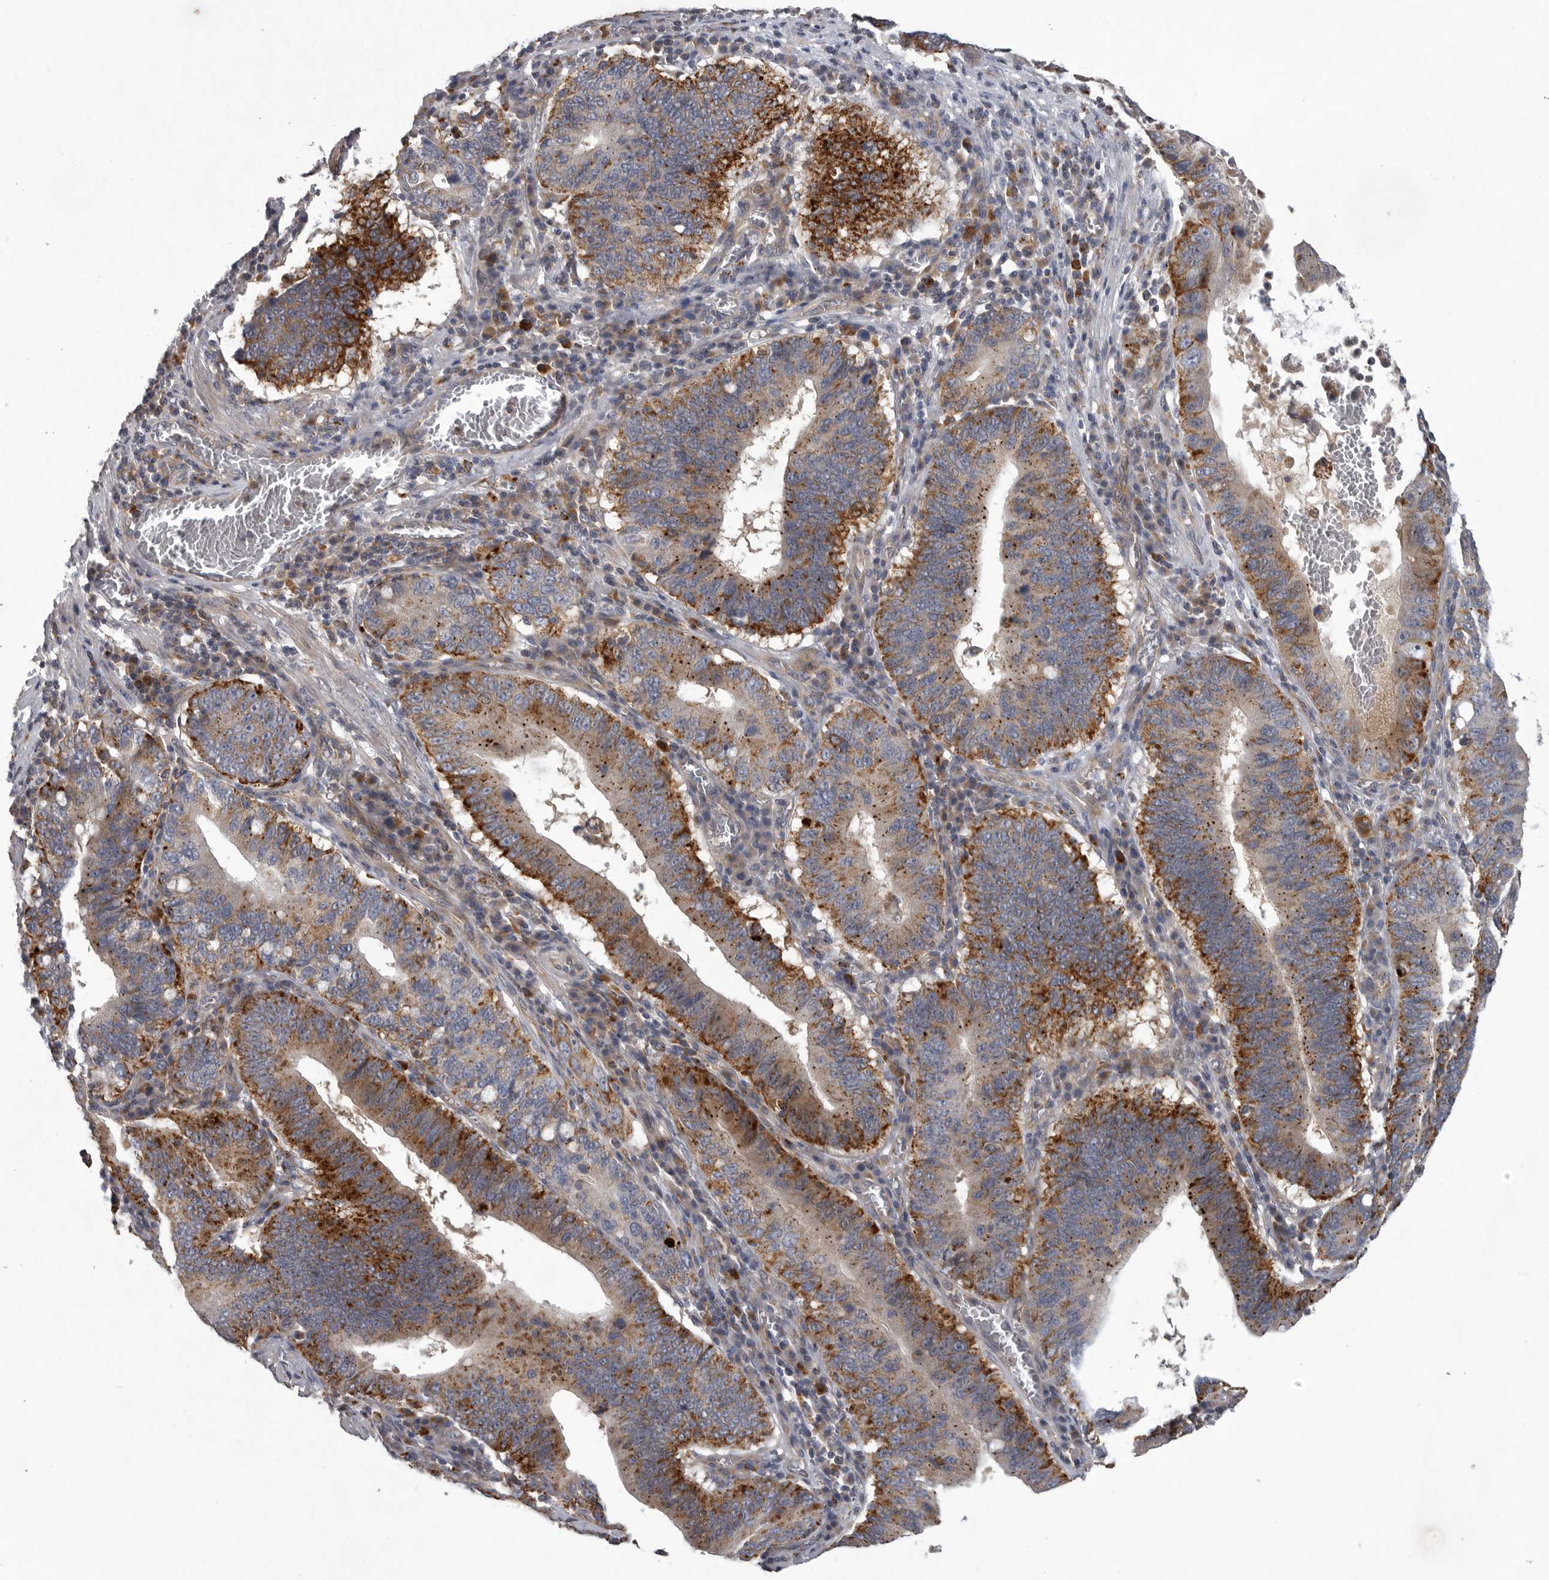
{"staining": {"intensity": "strong", "quantity": ">75%", "location": "cytoplasmic/membranous"}, "tissue": "stomach cancer", "cell_type": "Tumor cells", "image_type": "cancer", "snomed": [{"axis": "morphology", "description": "Adenocarcinoma, NOS"}, {"axis": "topography", "description": "Stomach"}, {"axis": "topography", "description": "Gastric cardia"}], "caption": "Protein staining reveals strong cytoplasmic/membranous positivity in approximately >75% of tumor cells in stomach adenocarcinoma. Ihc stains the protein of interest in brown and the nuclei are stained blue.", "gene": "LAMTOR3", "patient": {"sex": "male", "age": 59}}